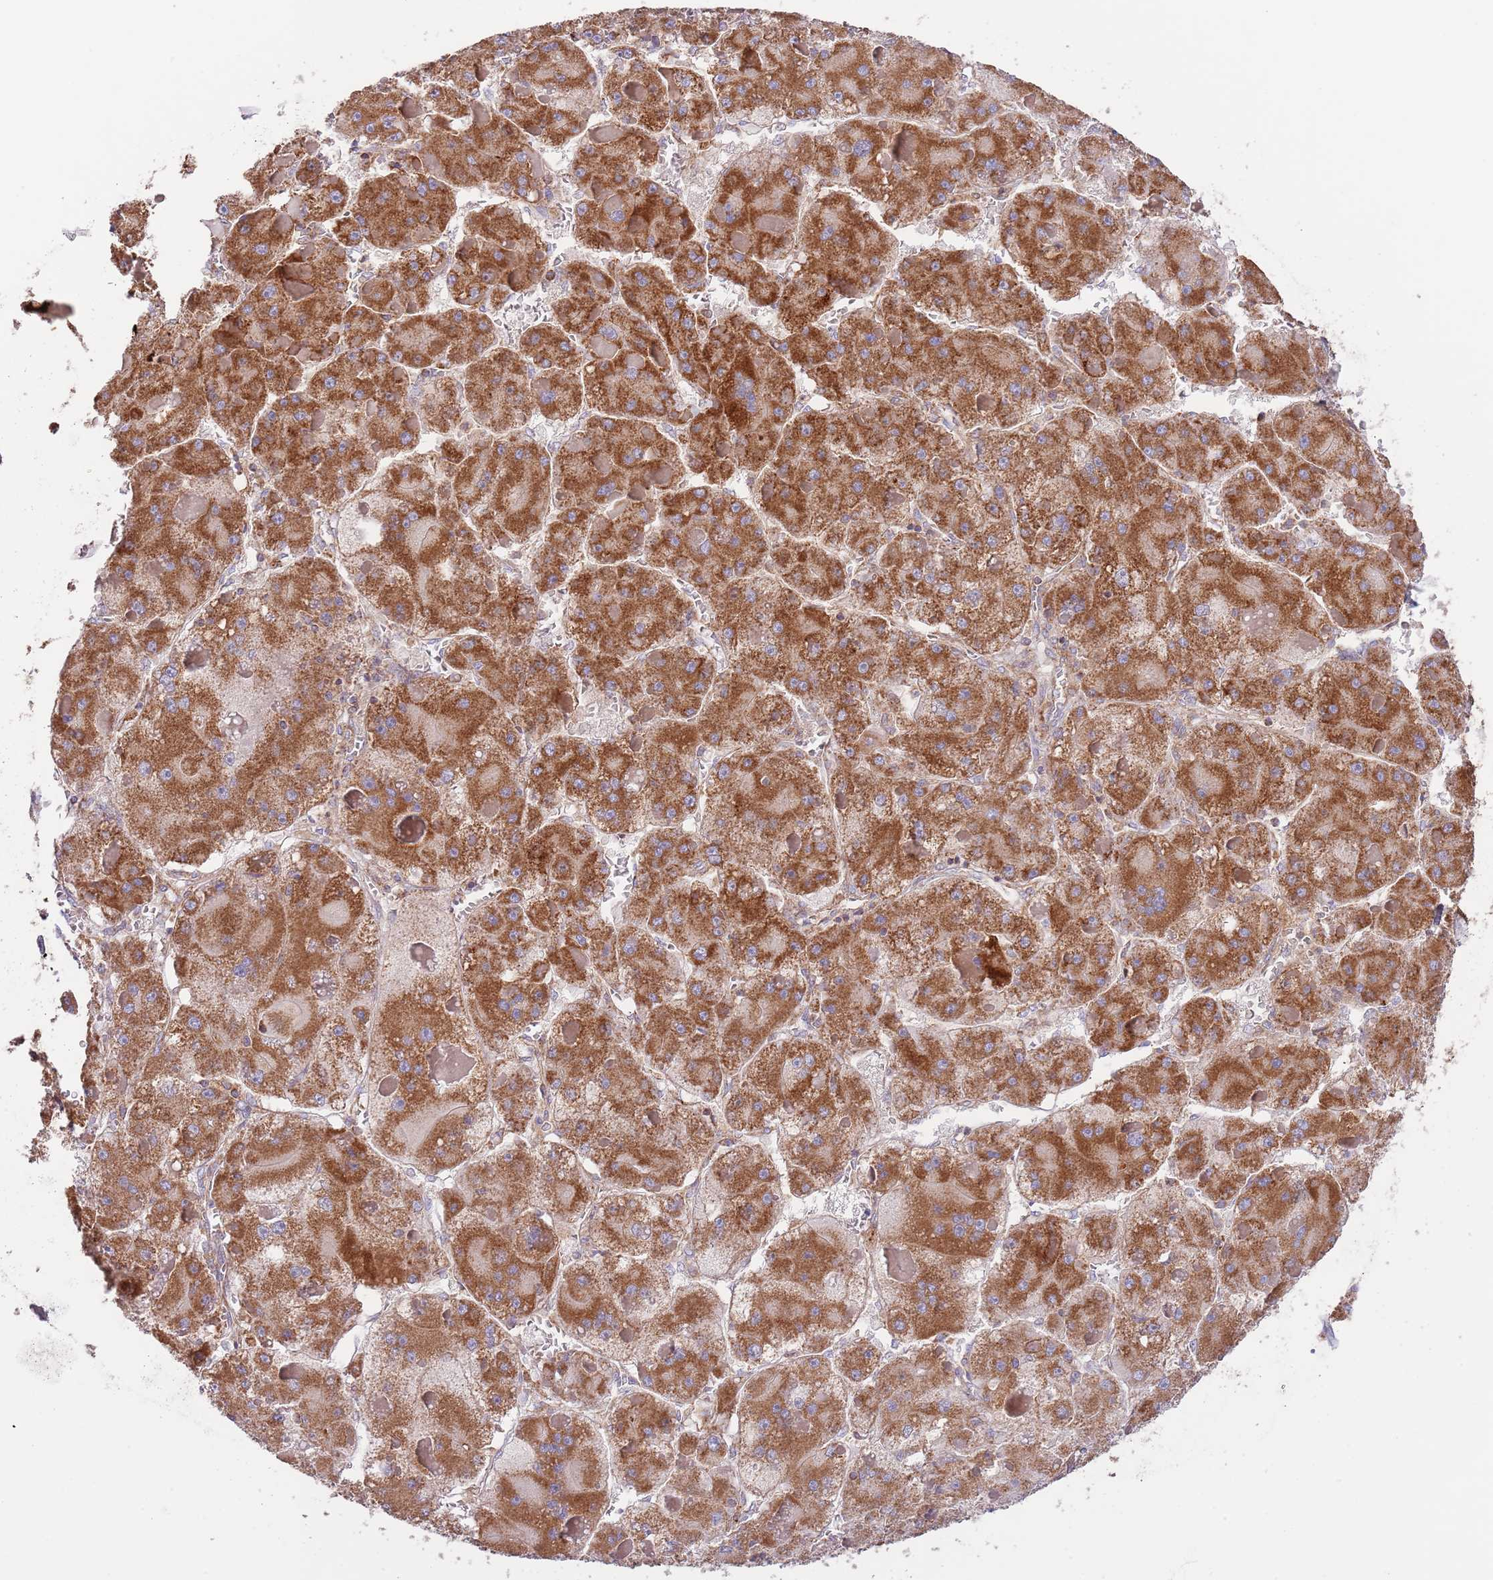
{"staining": {"intensity": "strong", "quantity": ">75%", "location": "cytoplasmic/membranous"}, "tissue": "liver cancer", "cell_type": "Tumor cells", "image_type": "cancer", "snomed": [{"axis": "morphology", "description": "Carcinoma, Hepatocellular, NOS"}, {"axis": "topography", "description": "Liver"}], "caption": "Immunohistochemistry (IHC) image of neoplastic tissue: hepatocellular carcinoma (liver) stained using immunohistochemistry exhibits high levels of strong protein expression localized specifically in the cytoplasmic/membranous of tumor cells, appearing as a cytoplasmic/membranous brown color.", "gene": "DNAJA3", "patient": {"sex": "female", "age": 73}}